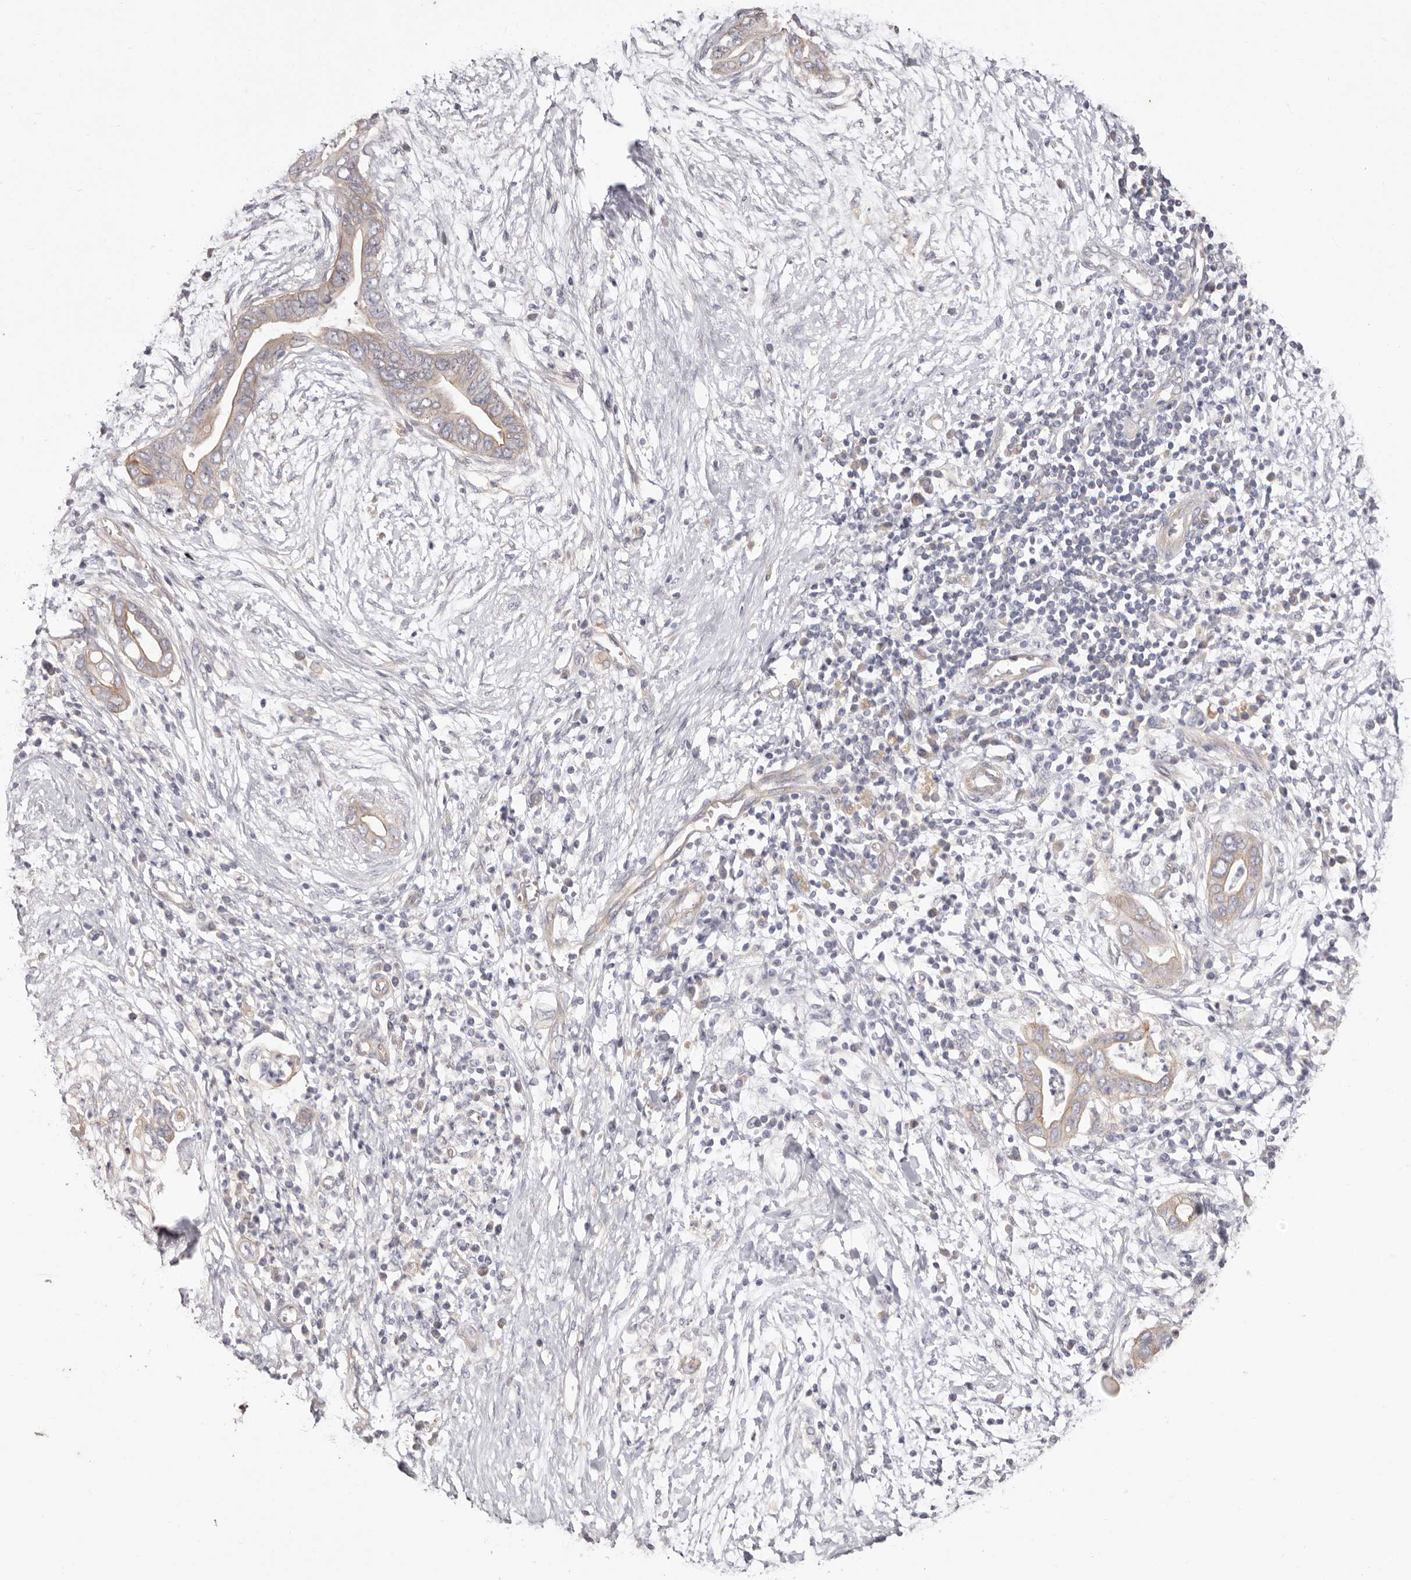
{"staining": {"intensity": "weak", "quantity": "<25%", "location": "cytoplasmic/membranous"}, "tissue": "pancreatic cancer", "cell_type": "Tumor cells", "image_type": "cancer", "snomed": [{"axis": "morphology", "description": "Adenocarcinoma, NOS"}, {"axis": "topography", "description": "Pancreas"}], "caption": "Tumor cells are negative for brown protein staining in pancreatic cancer (adenocarcinoma). (DAB IHC, high magnification).", "gene": "FAM167B", "patient": {"sex": "male", "age": 75}}